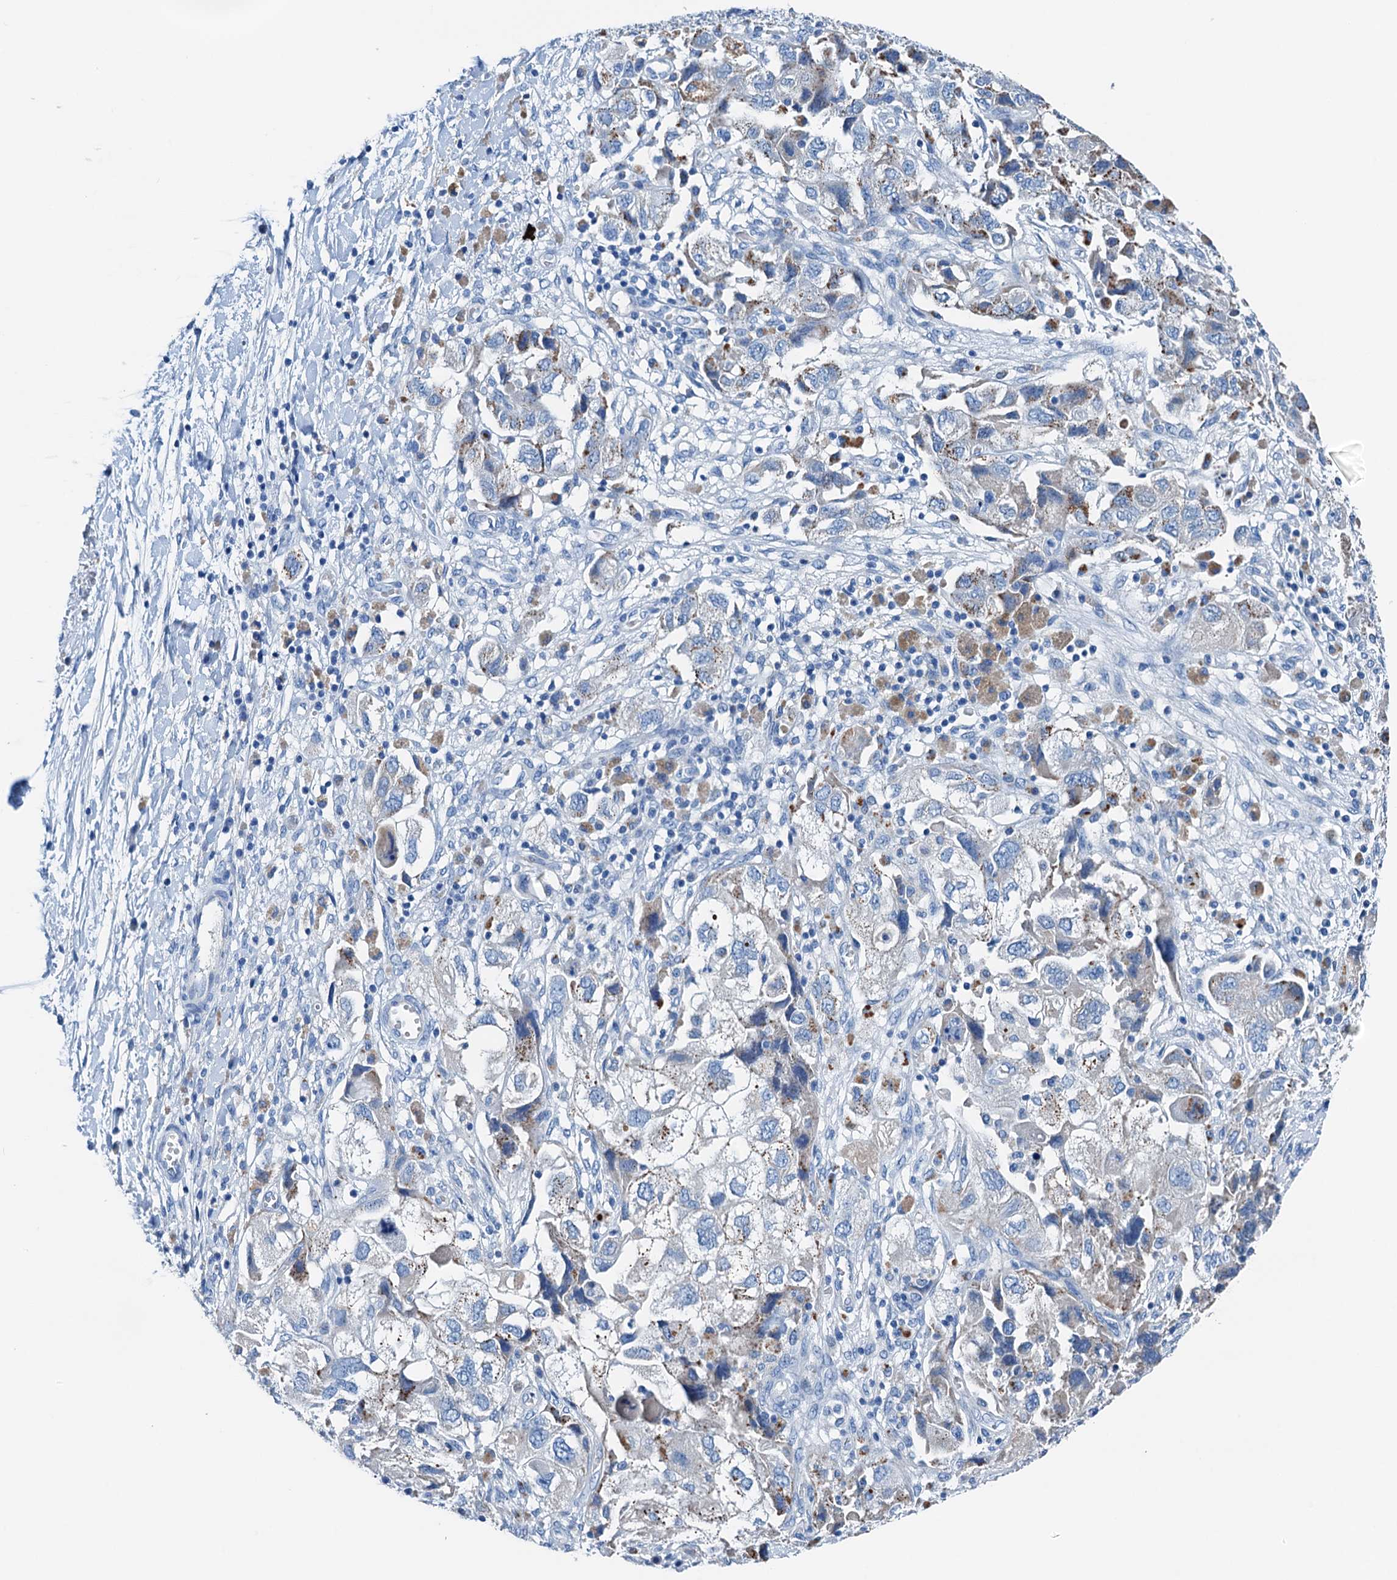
{"staining": {"intensity": "negative", "quantity": "none", "location": "none"}, "tissue": "ovarian cancer", "cell_type": "Tumor cells", "image_type": "cancer", "snomed": [{"axis": "morphology", "description": "Carcinoma, NOS"}, {"axis": "morphology", "description": "Cystadenocarcinoma, serous, NOS"}, {"axis": "topography", "description": "Ovary"}], "caption": "Ovarian carcinoma was stained to show a protein in brown. There is no significant staining in tumor cells.", "gene": "C1QTNF4", "patient": {"sex": "female", "age": 69}}